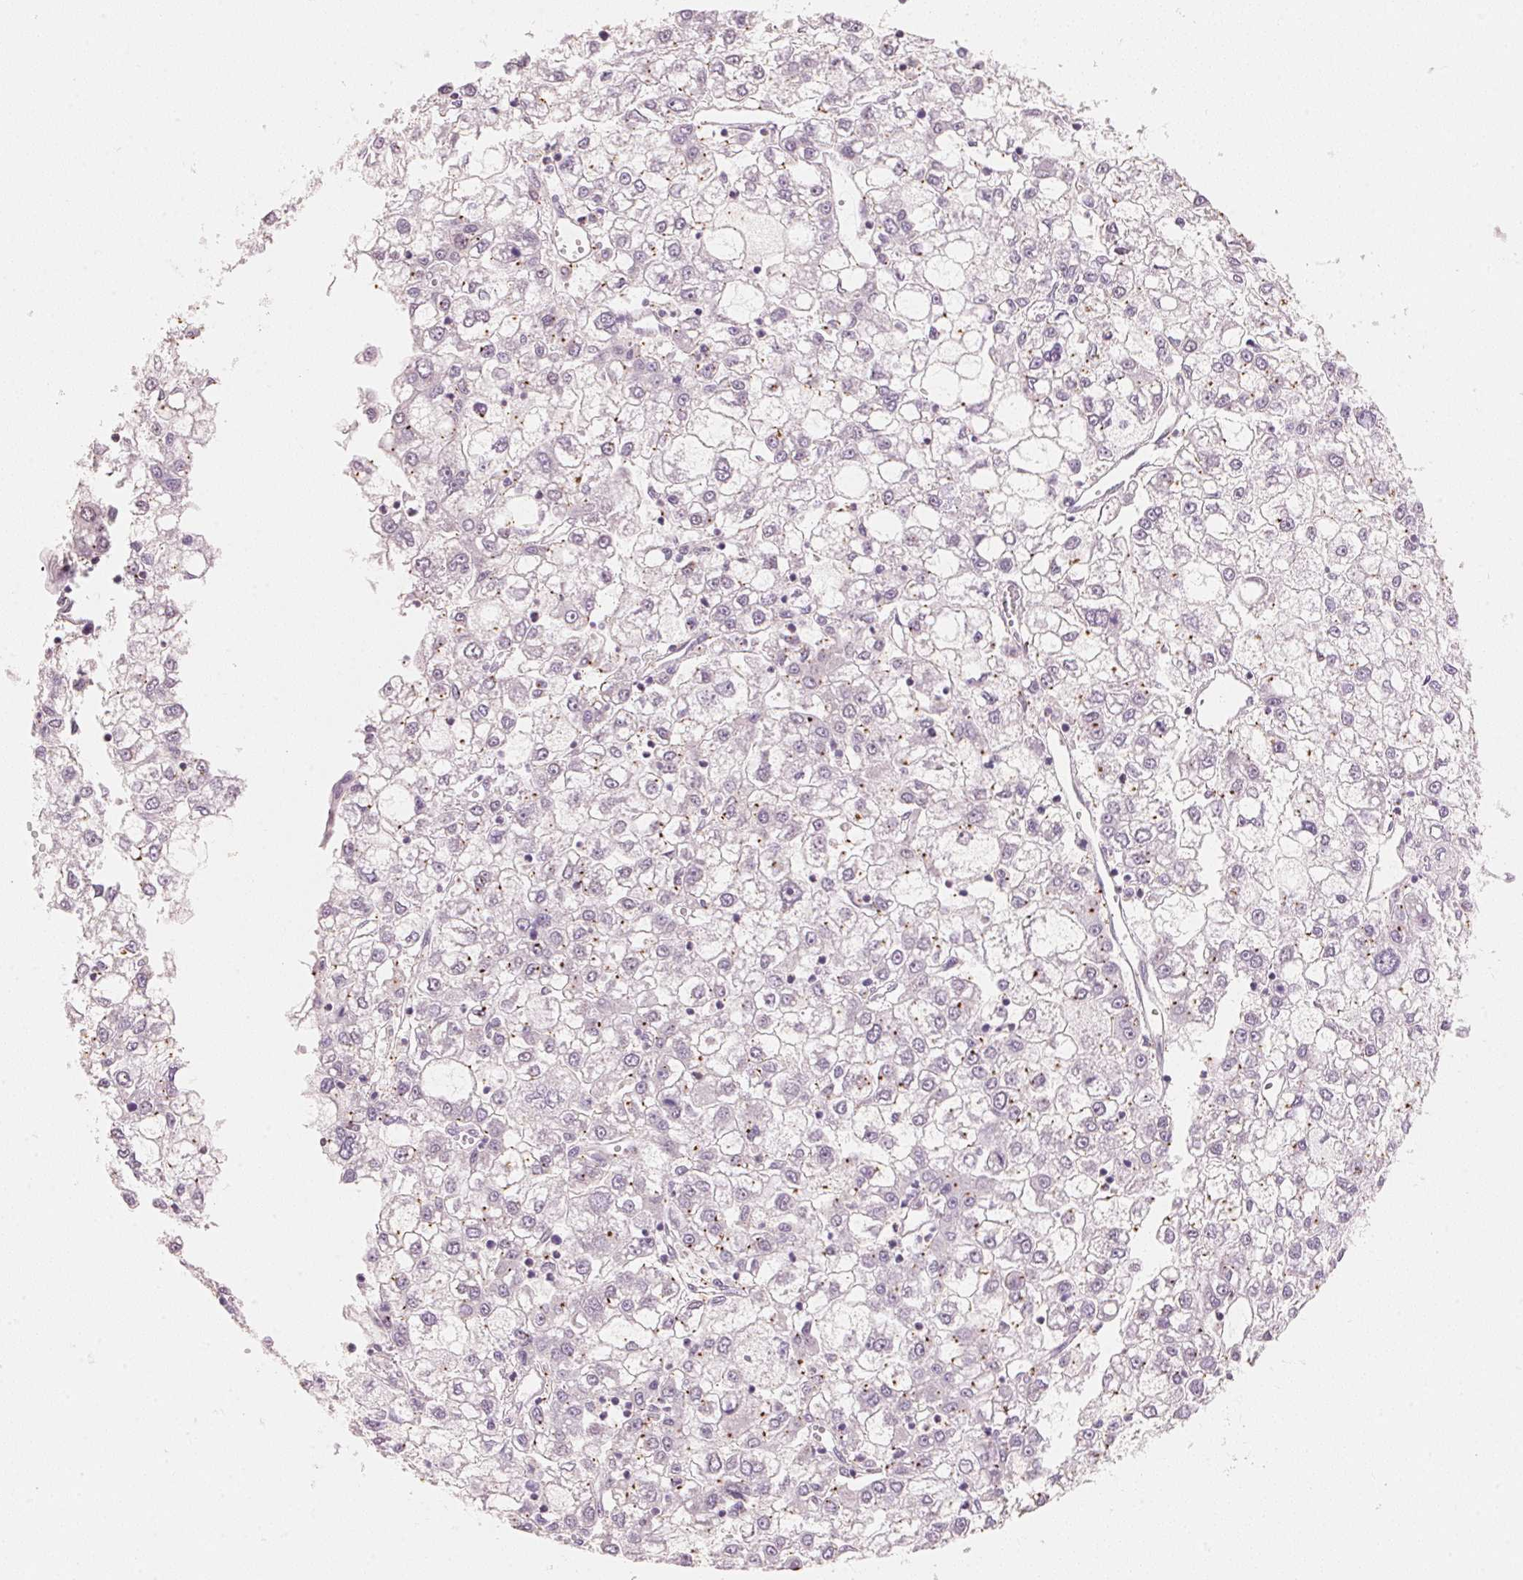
{"staining": {"intensity": "moderate", "quantity": "<25%", "location": "cytoplasmic/membranous"}, "tissue": "liver cancer", "cell_type": "Tumor cells", "image_type": "cancer", "snomed": [{"axis": "morphology", "description": "Carcinoma, Hepatocellular, NOS"}, {"axis": "topography", "description": "Liver"}], "caption": "Moderate cytoplasmic/membranous expression for a protein is identified in approximately <25% of tumor cells of liver hepatocellular carcinoma using IHC.", "gene": "HOXB13", "patient": {"sex": "male", "age": 40}}